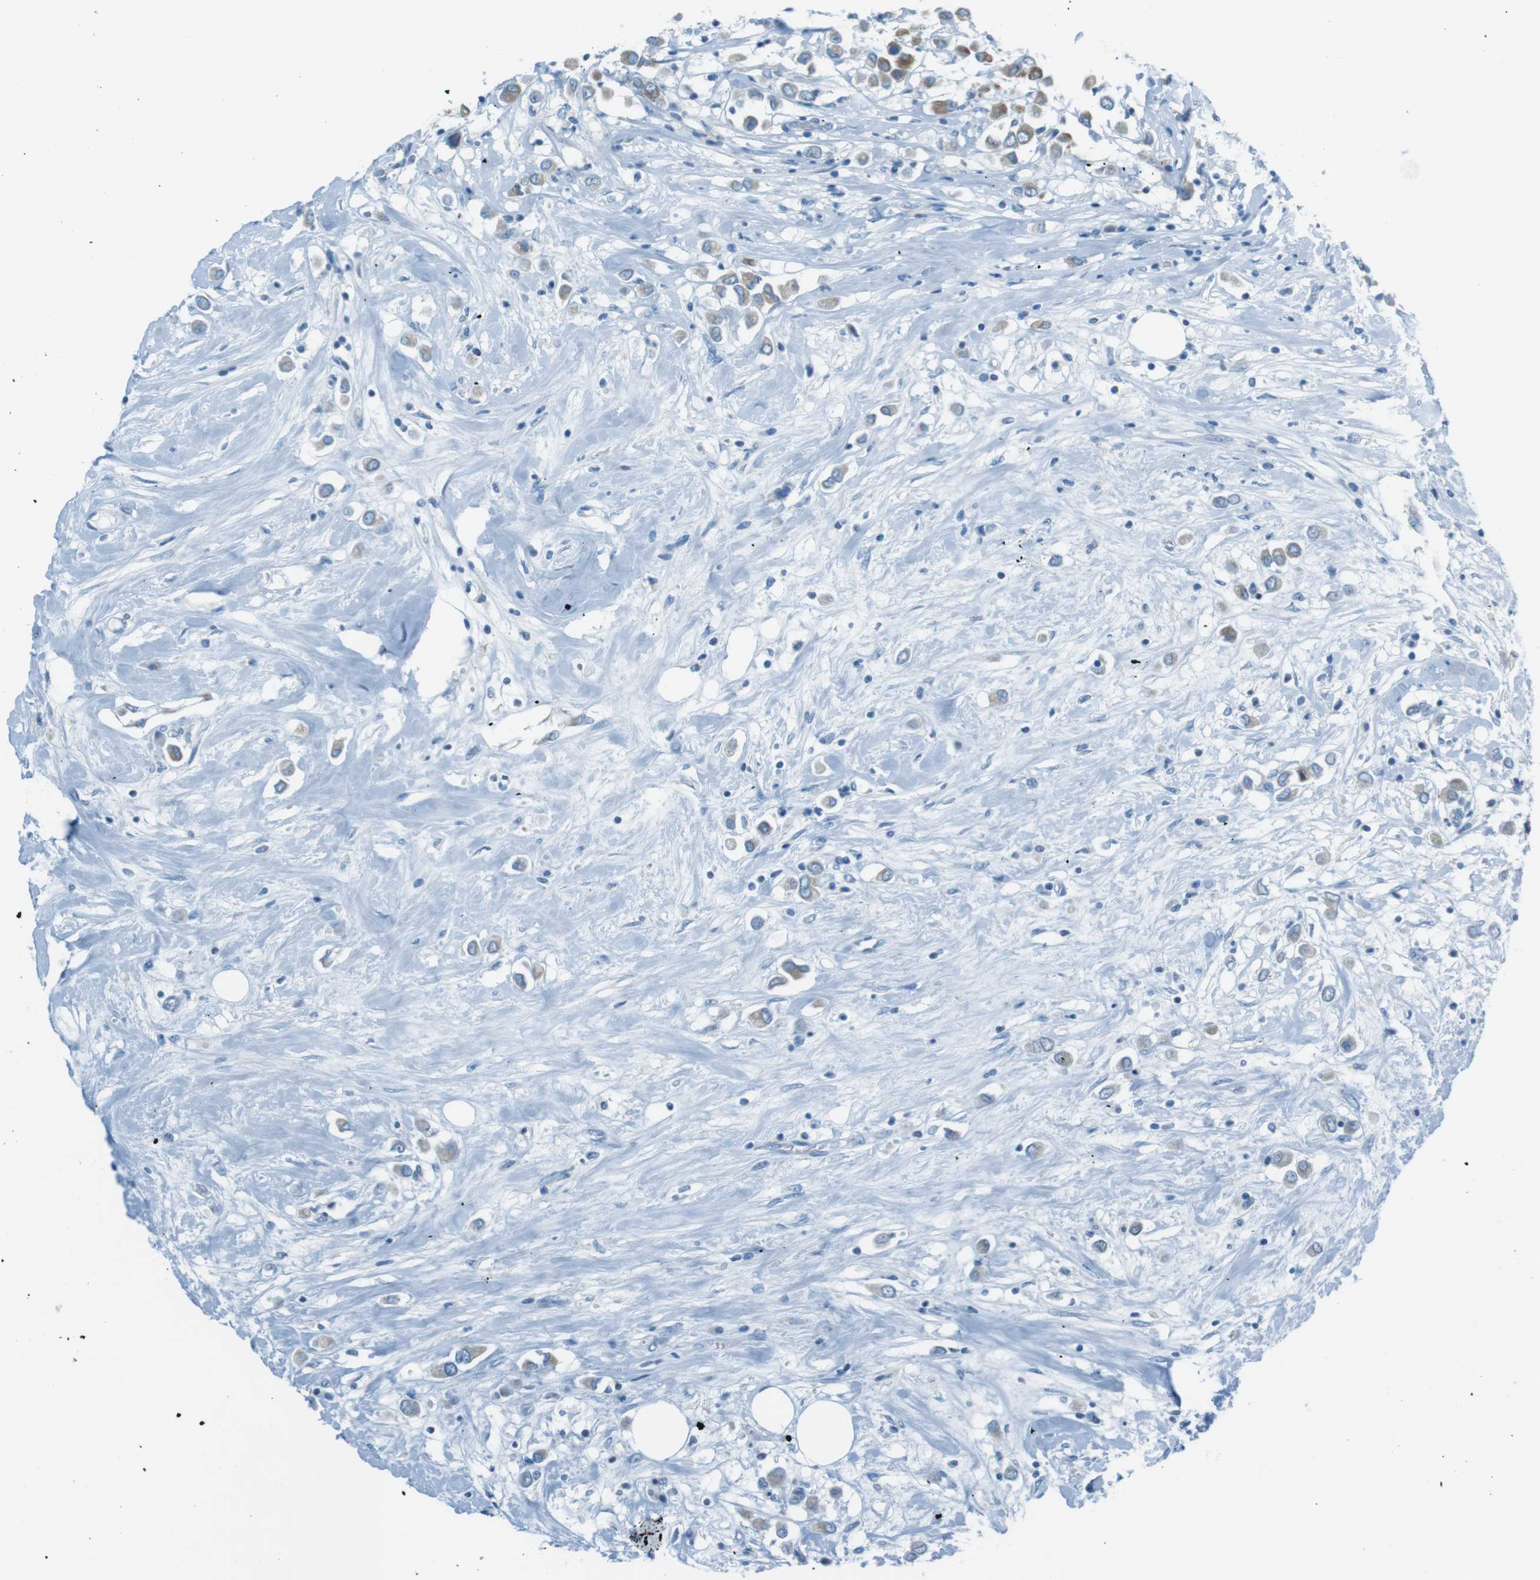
{"staining": {"intensity": "weak", "quantity": ">75%", "location": "cytoplasmic/membranous"}, "tissue": "breast cancer", "cell_type": "Tumor cells", "image_type": "cancer", "snomed": [{"axis": "morphology", "description": "Duct carcinoma"}, {"axis": "topography", "description": "Breast"}], "caption": "A high-resolution histopathology image shows IHC staining of breast intraductal carcinoma, which shows weak cytoplasmic/membranous positivity in approximately >75% of tumor cells.", "gene": "DNAJA3", "patient": {"sex": "female", "age": 61}}